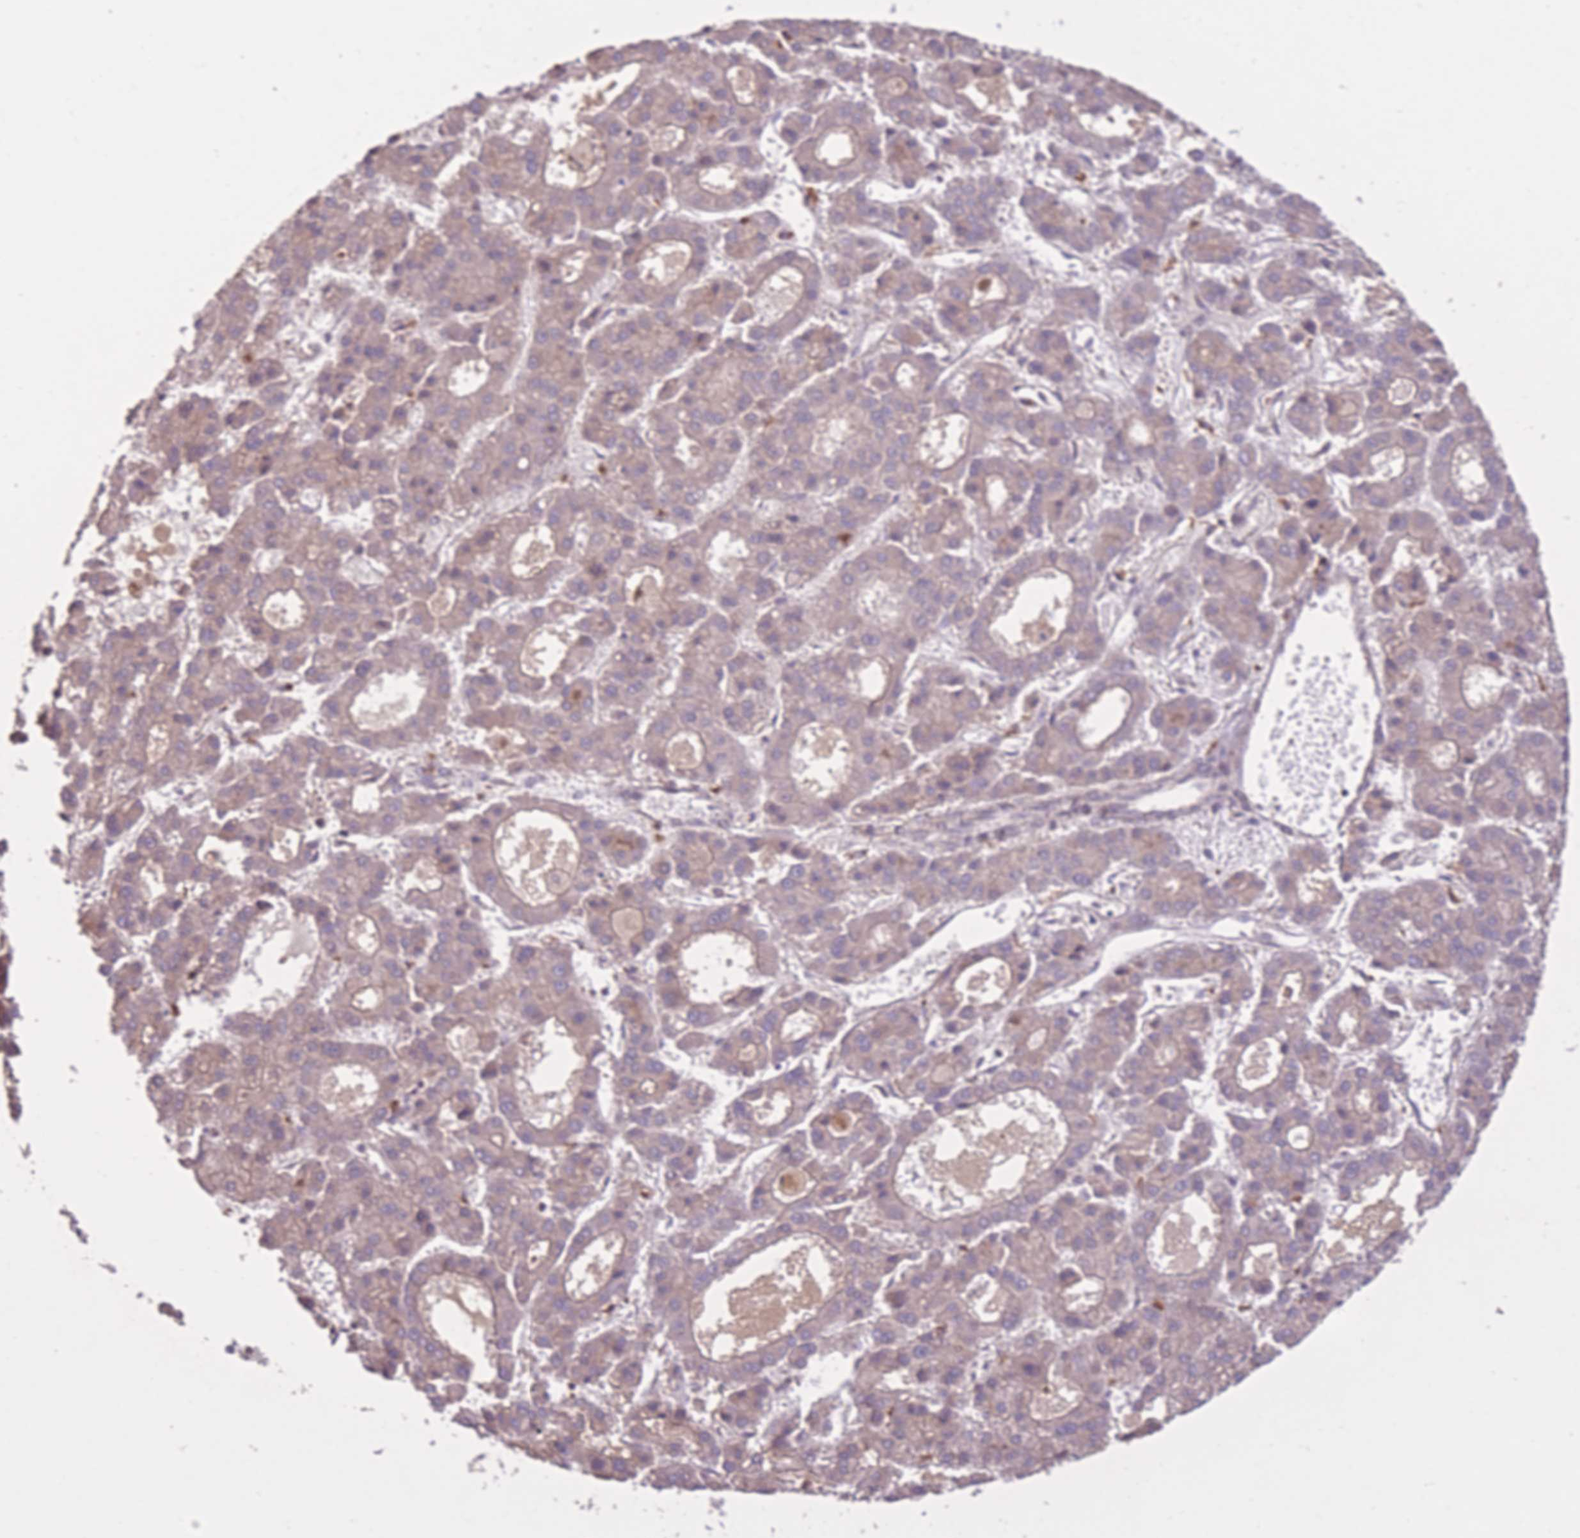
{"staining": {"intensity": "weak", "quantity": "25%-75%", "location": "cytoplasmic/membranous"}, "tissue": "liver cancer", "cell_type": "Tumor cells", "image_type": "cancer", "snomed": [{"axis": "morphology", "description": "Carcinoma, Hepatocellular, NOS"}, {"axis": "topography", "description": "Liver"}], "caption": "Immunohistochemical staining of hepatocellular carcinoma (liver) displays low levels of weak cytoplasmic/membranous staining in about 25%-75% of tumor cells.", "gene": "POLR3F", "patient": {"sex": "male", "age": 70}}